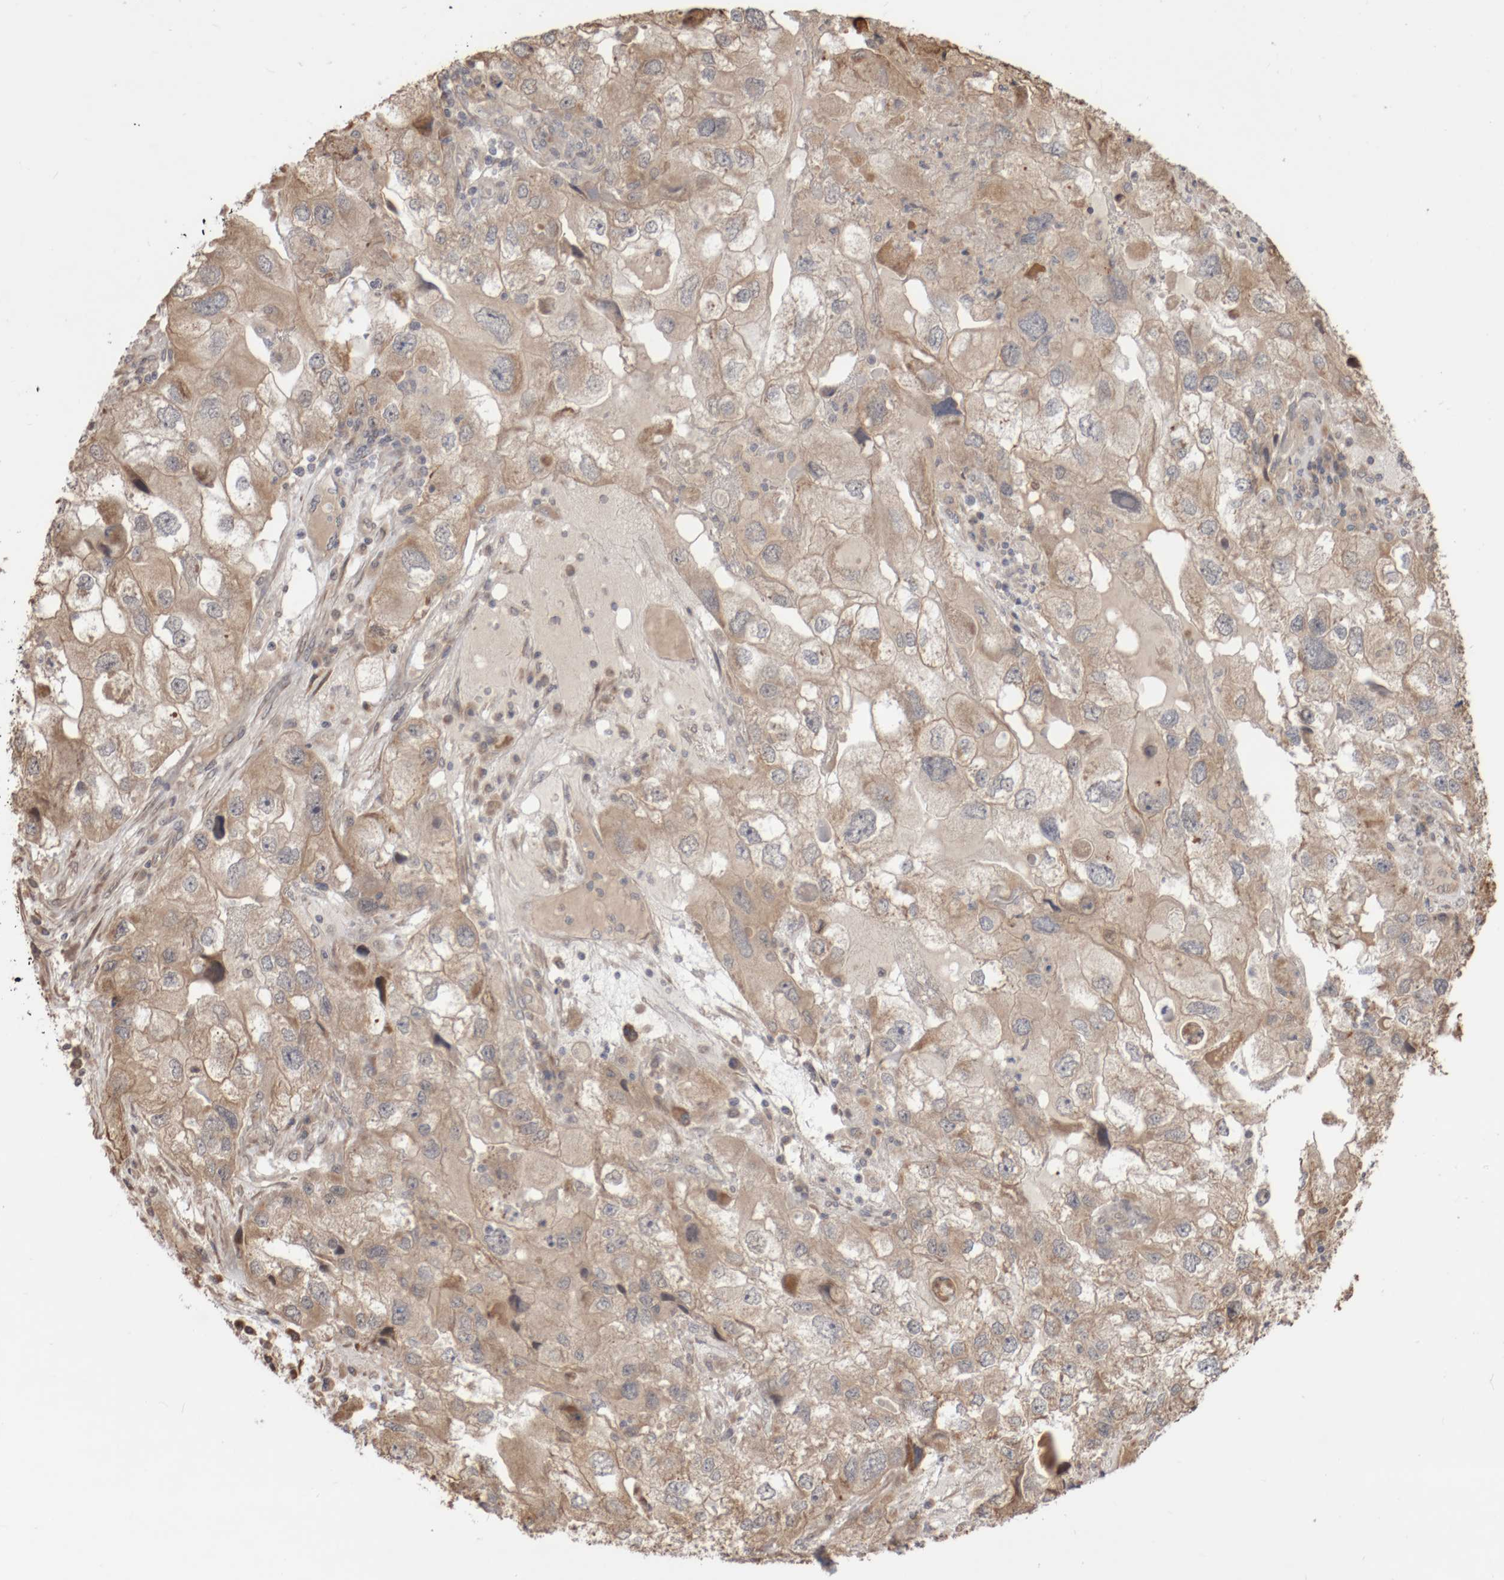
{"staining": {"intensity": "weak", "quantity": ">75%", "location": "cytoplasmic/membranous"}, "tissue": "endometrial cancer", "cell_type": "Tumor cells", "image_type": "cancer", "snomed": [{"axis": "morphology", "description": "Adenocarcinoma, NOS"}, {"axis": "topography", "description": "Endometrium"}], "caption": "Protein expression by immunohistochemistry (IHC) demonstrates weak cytoplasmic/membranous staining in approximately >75% of tumor cells in endometrial cancer (adenocarcinoma). Ihc stains the protein of interest in brown and the nuclei are stained blue.", "gene": "DPH7", "patient": {"sex": "female", "age": 49}}